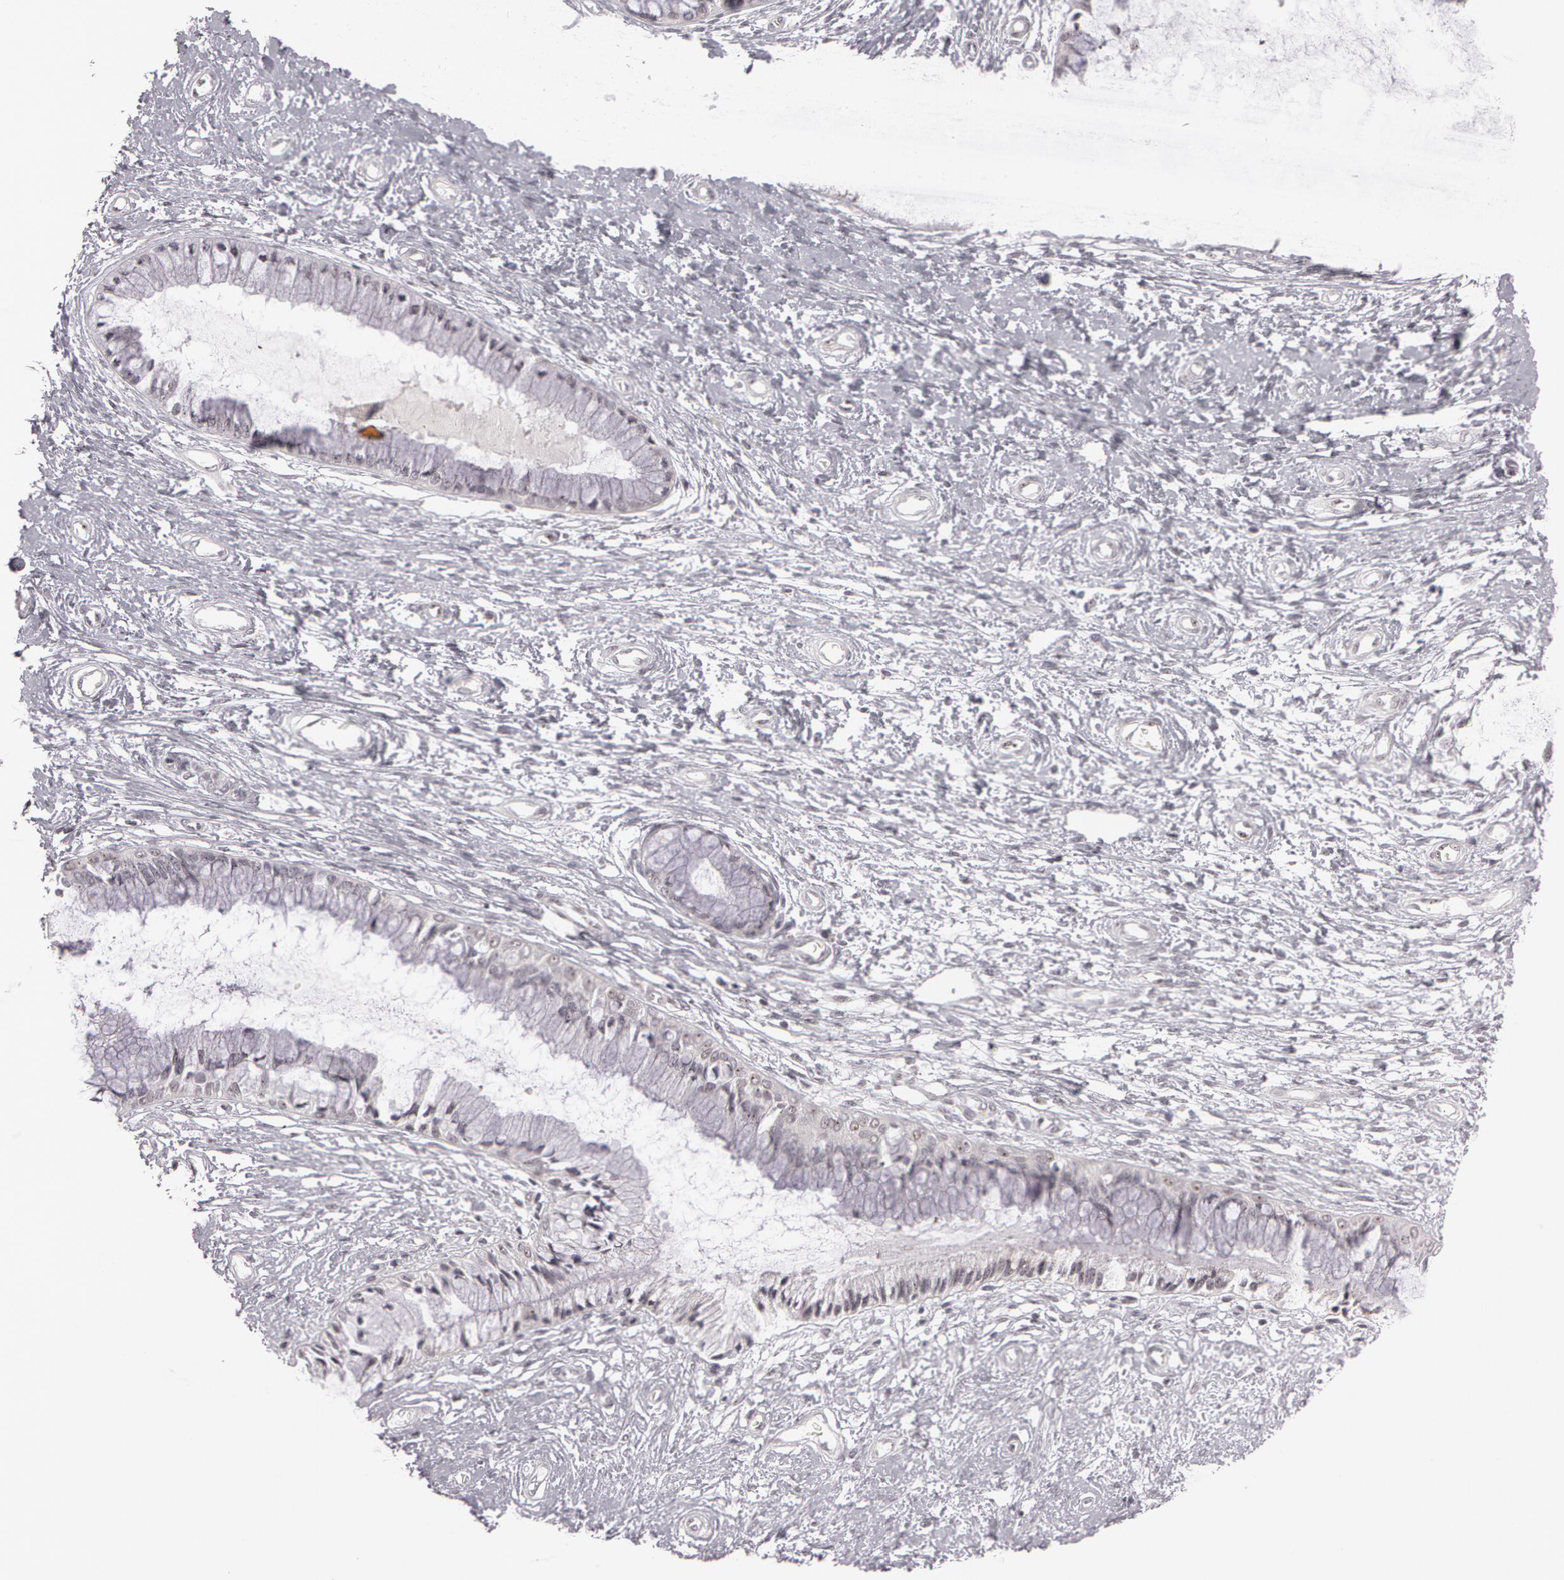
{"staining": {"intensity": "weak", "quantity": "25%-75%", "location": "nuclear"}, "tissue": "cervix", "cell_type": "Glandular cells", "image_type": "normal", "snomed": [{"axis": "morphology", "description": "Normal tissue, NOS"}, {"axis": "topography", "description": "Cervix"}], "caption": "A brown stain labels weak nuclear expression of a protein in glandular cells of benign cervix. (DAB (3,3'-diaminobenzidine) IHC, brown staining for protein, blue staining for nuclei).", "gene": "FBL", "patient": {"sex": "female", "age": 27}}